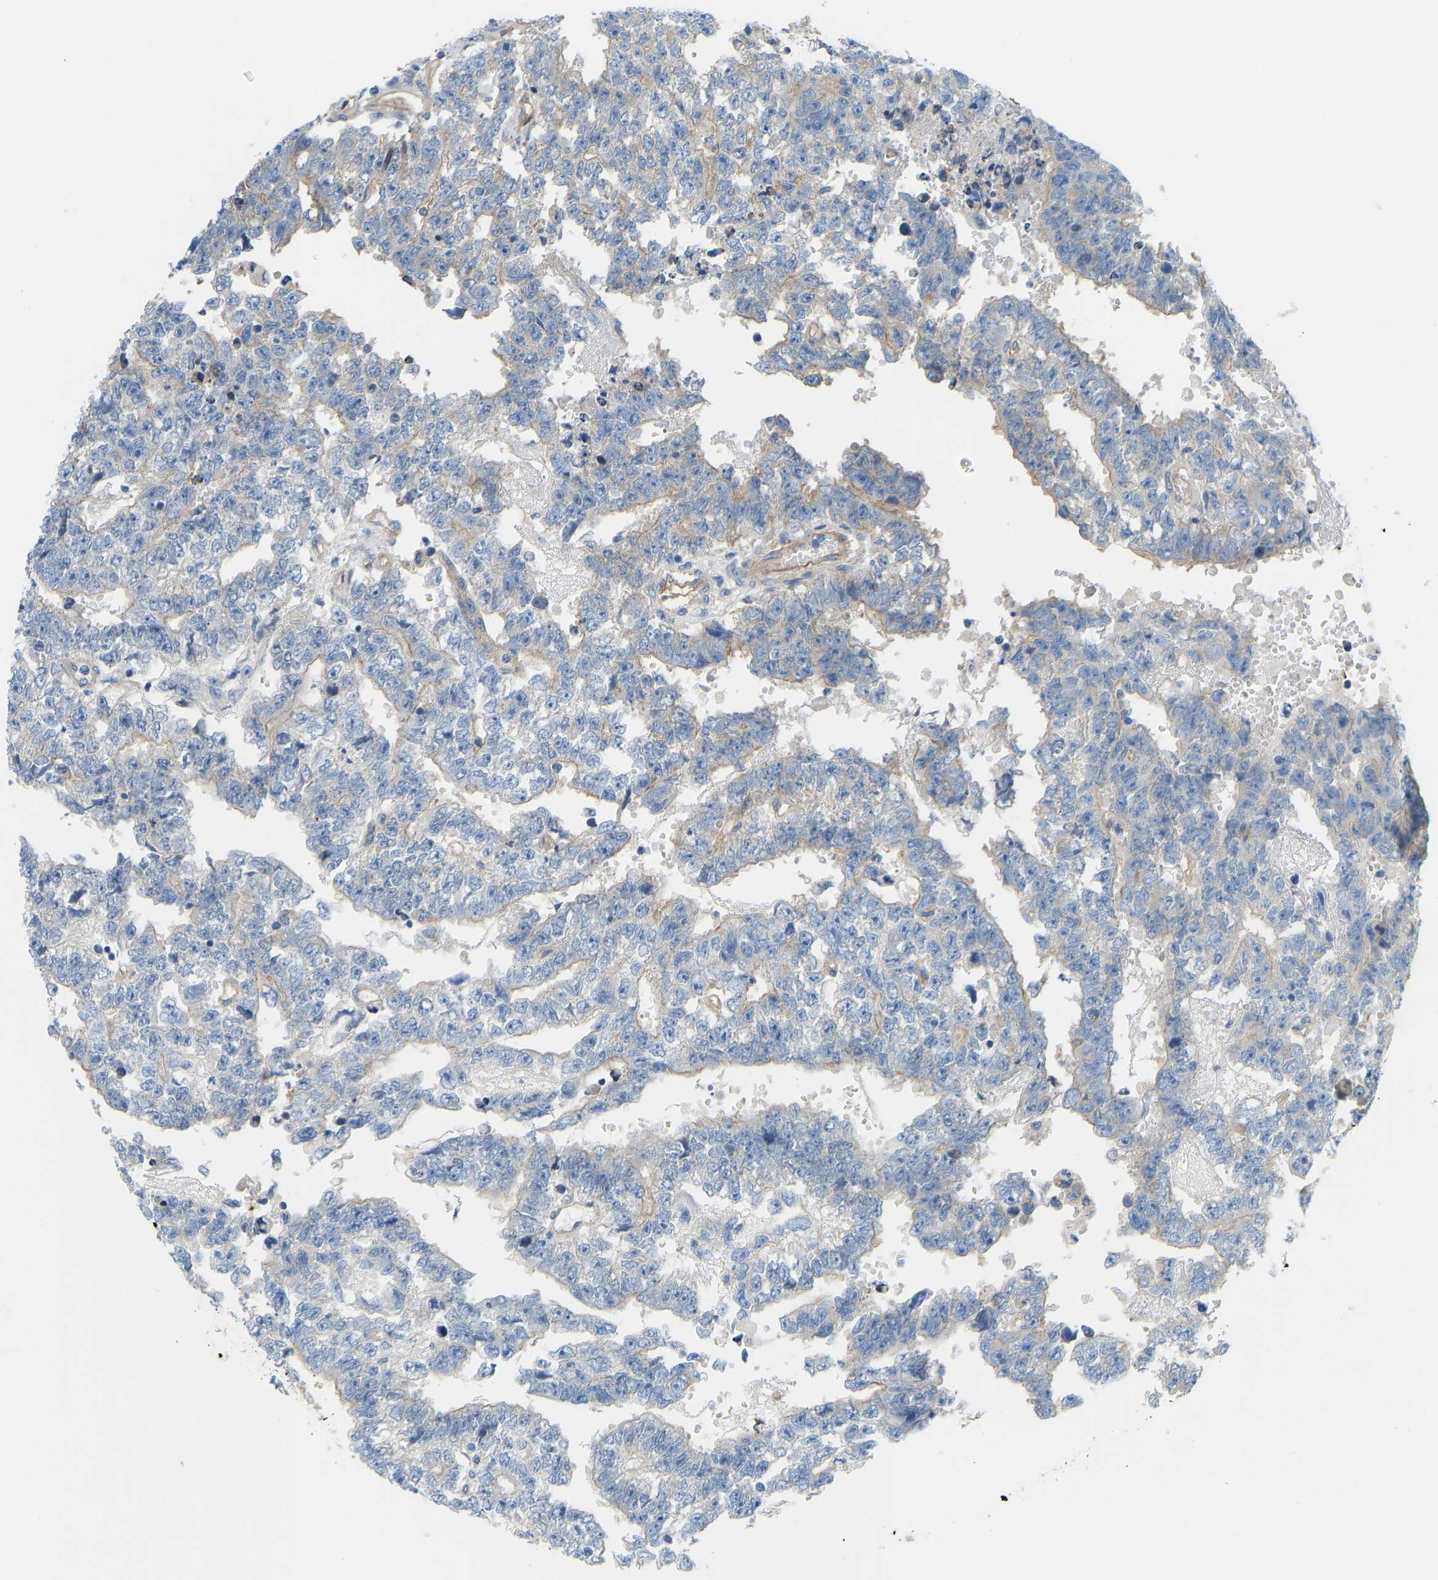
{"staining": {"intensity": "negative", "quantity": "none", "location": "none"}, "tissue": "testis cancer", "cell_type": "Tumor cells", "image_type": "cancer", "snomed": [{"axis": "morphology", "description": "Carcinoma, Embryonal, NOS"}, {"axis": "topography", "description": "Testis"}], "caption": "IHC histopathology image of neoplastic tissue: human testis embryonal carcinoma stained with DAB (3,3'-diaminobenzidine) reveals no significant protein staining in tumor cells. (DAB IHC visualized using brightfield microscopy, high magnification).", "gene": "CHAD", "patient": {"sex": "male", "age": 25}}